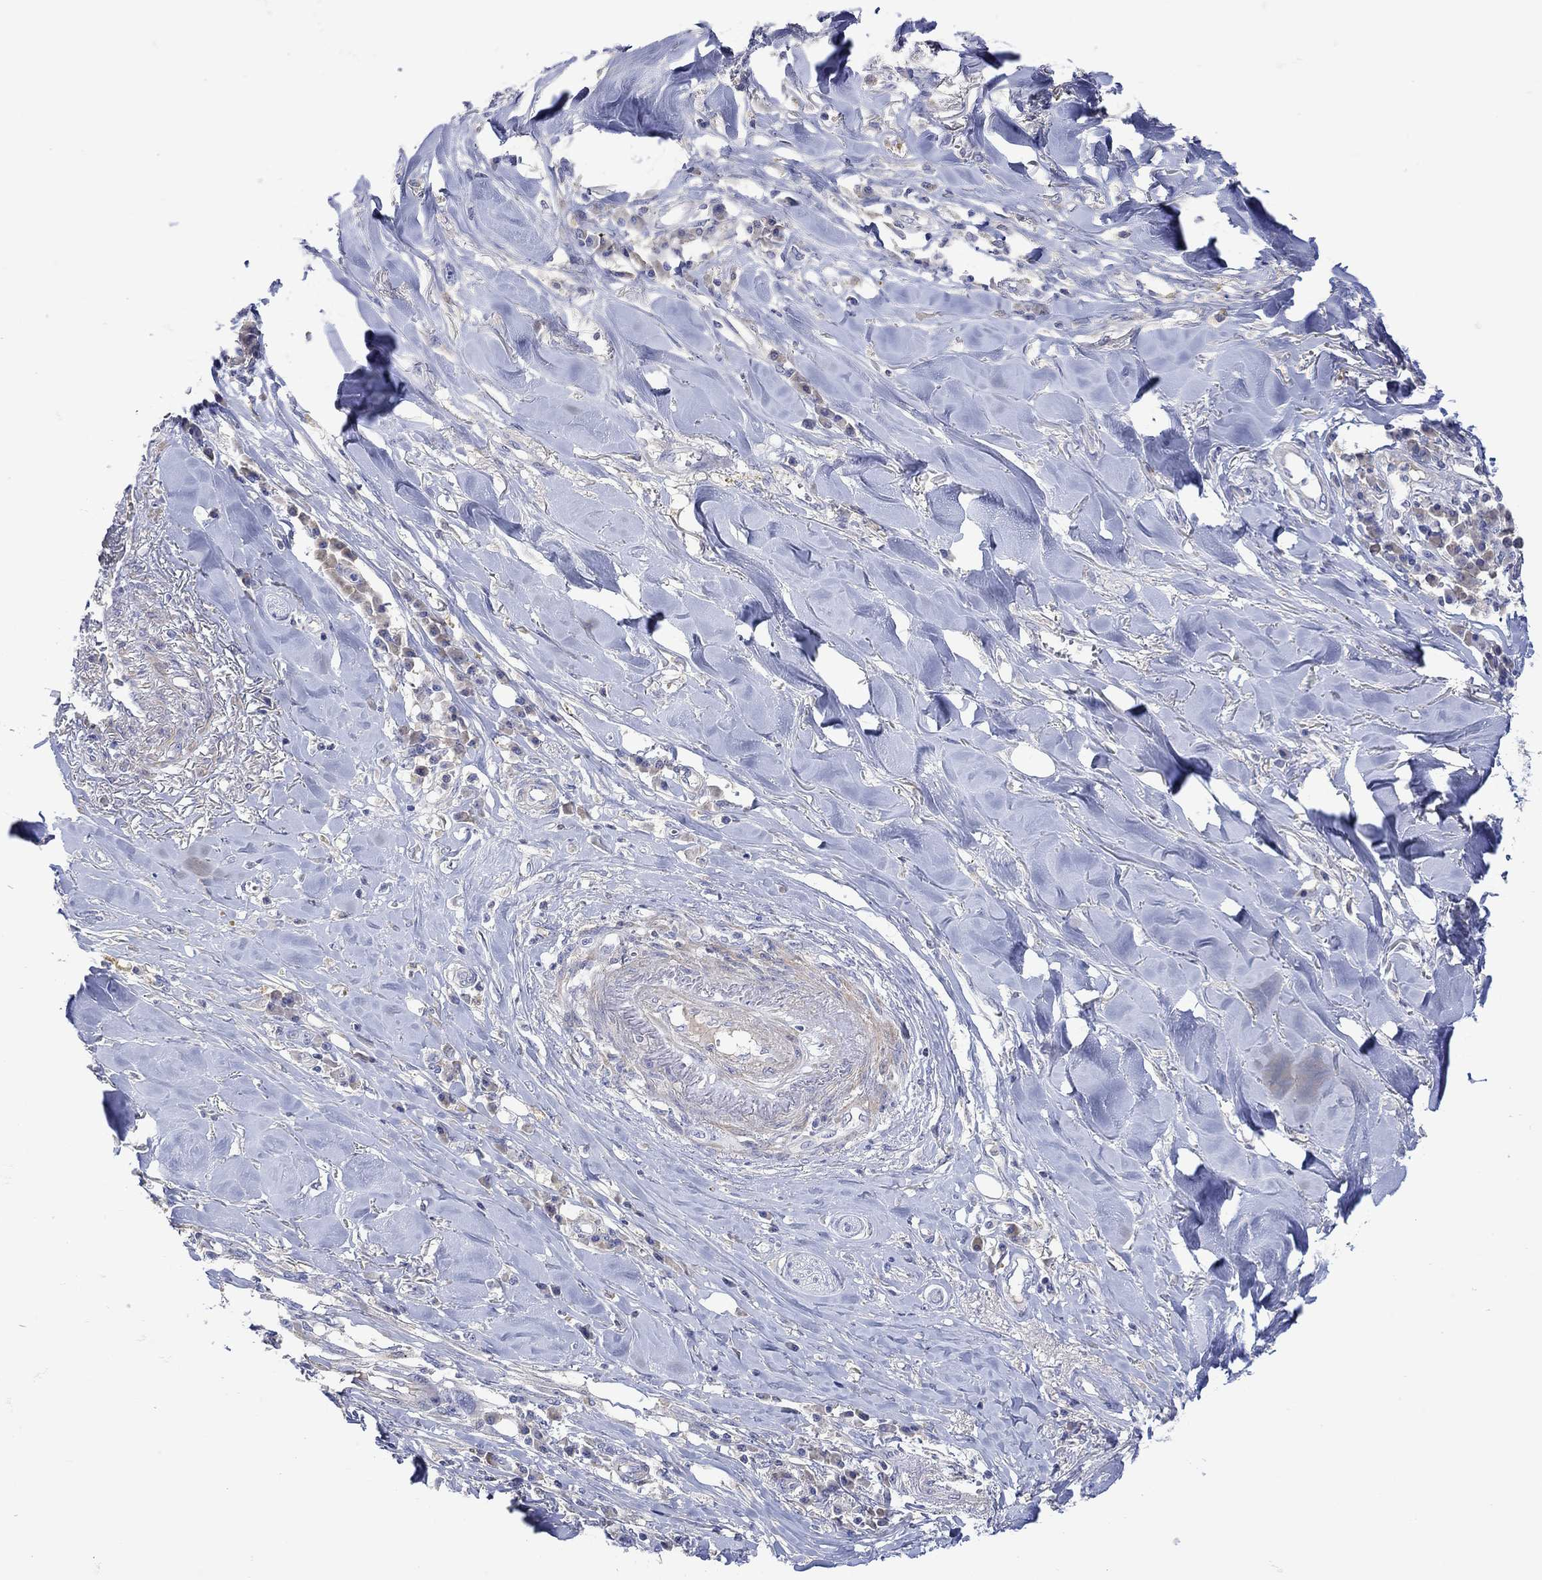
{"staining": {"intensity": "negative", "quantity": "none", "location": "none"}, "tissue": "skin cancer", "cell_type": "Tumor cells", "image_type": "cancer", "snomed": [{"axis": "morphology", "description": "Squamous cell carcinoma, NOS"}, {"axis": "topography", "description": "Skin"}], "caption": "This is an immunohistochemistry micrograph of skin cancer (squamous cell carcinoma). There is no expression in tumor cells.", "gene": "MSI1", "patient": {"sex": "male", "age": 82}}